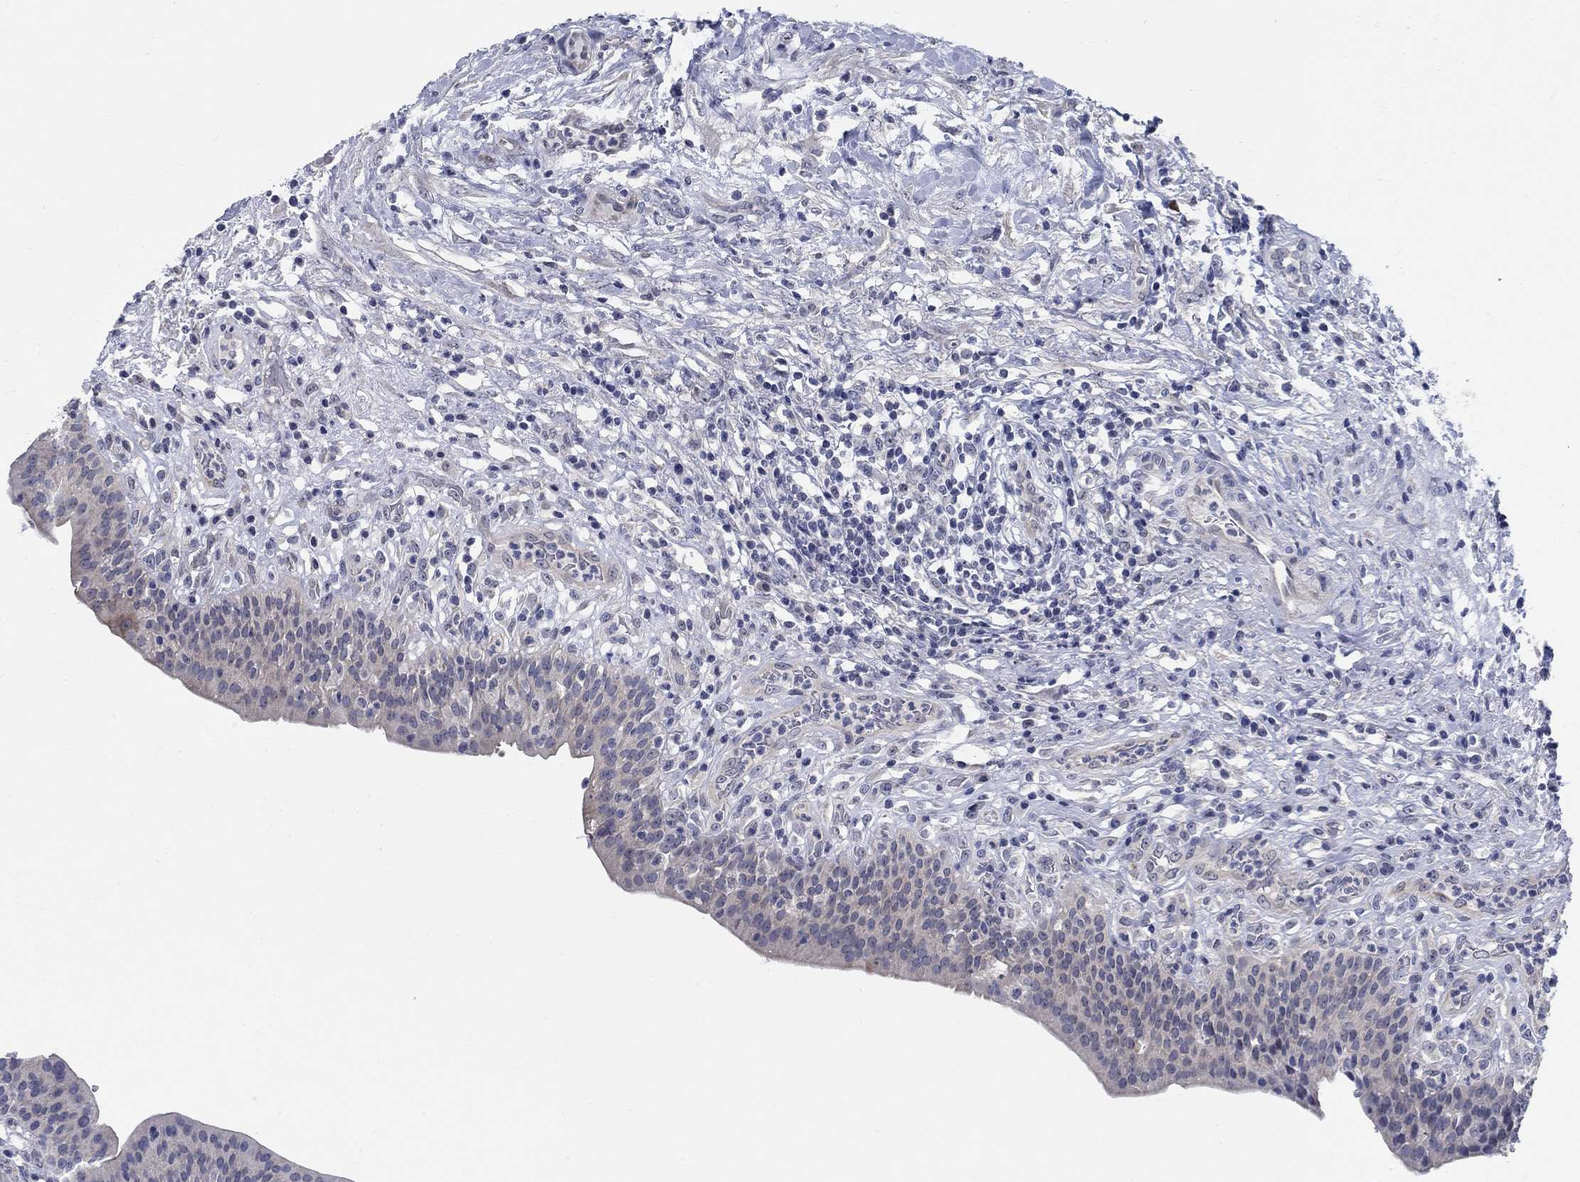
{"staining": {"intensity": "negative", "quantity": "none", "location": "none"}, "tissue": "urinary bladder", "cell_type": "Urothelial cells", "image_type": "normal", "snomed": [{"axis": "morphology", "description": "Normal tissue, NOS"}, {"axis": "topography", "description": "Urinary bladder"}], "caption": "High power microscopy micrograph of an IHC micrograph of unremarkable urinary bladder, revealing no significant expression in urothelial cells. The staining is performed using DAB (3,3'-diaminobenzidine) brown chromogen with nuclei counter-stained in using hematoxylin.", "gene": "SMIM18", "patient": {"sex": "male", "age": 66}}